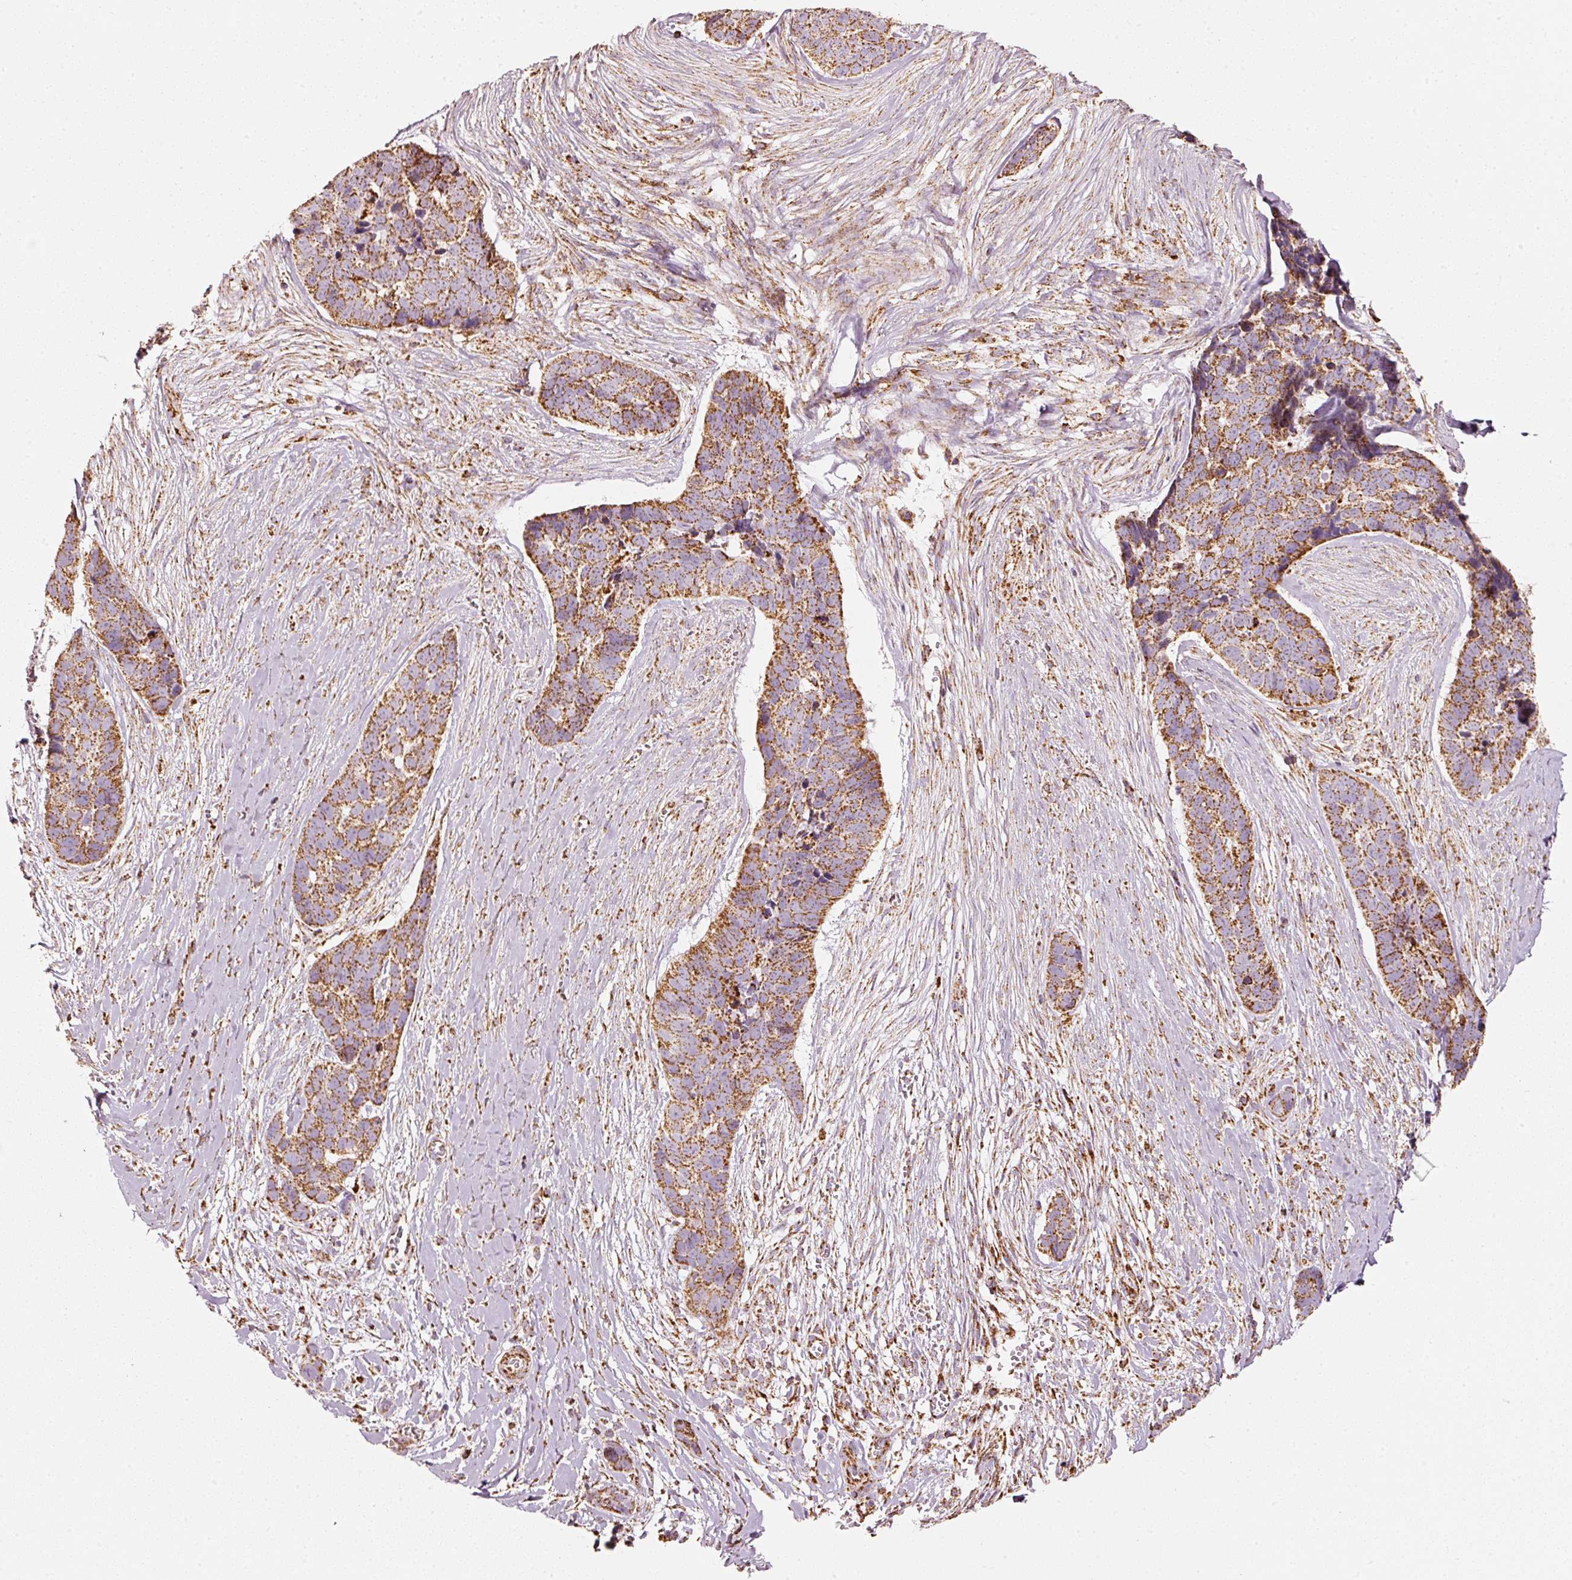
{"staining": {"intensity": "moderate", "quantity": ">75%", "location": "cytoplasmic/membranous"}, "tissue": "skin cancer", "cell_type": "Tumor cells", "image_type": "cancer", "snomed": [{"axis": "morphology", "description": "Basal cell carcinoma"}, {"axis": "topography", "description": "Skin"}], "caption": "The micrograph reveals immunohistochemical staining of skin basal cell carcinoma. There is moderate cytoplasmic/membranous expression is present in about >75% of tumor cells.", "gene": "UQCRC1", "patient": {"sex": "female", "age": 82}}